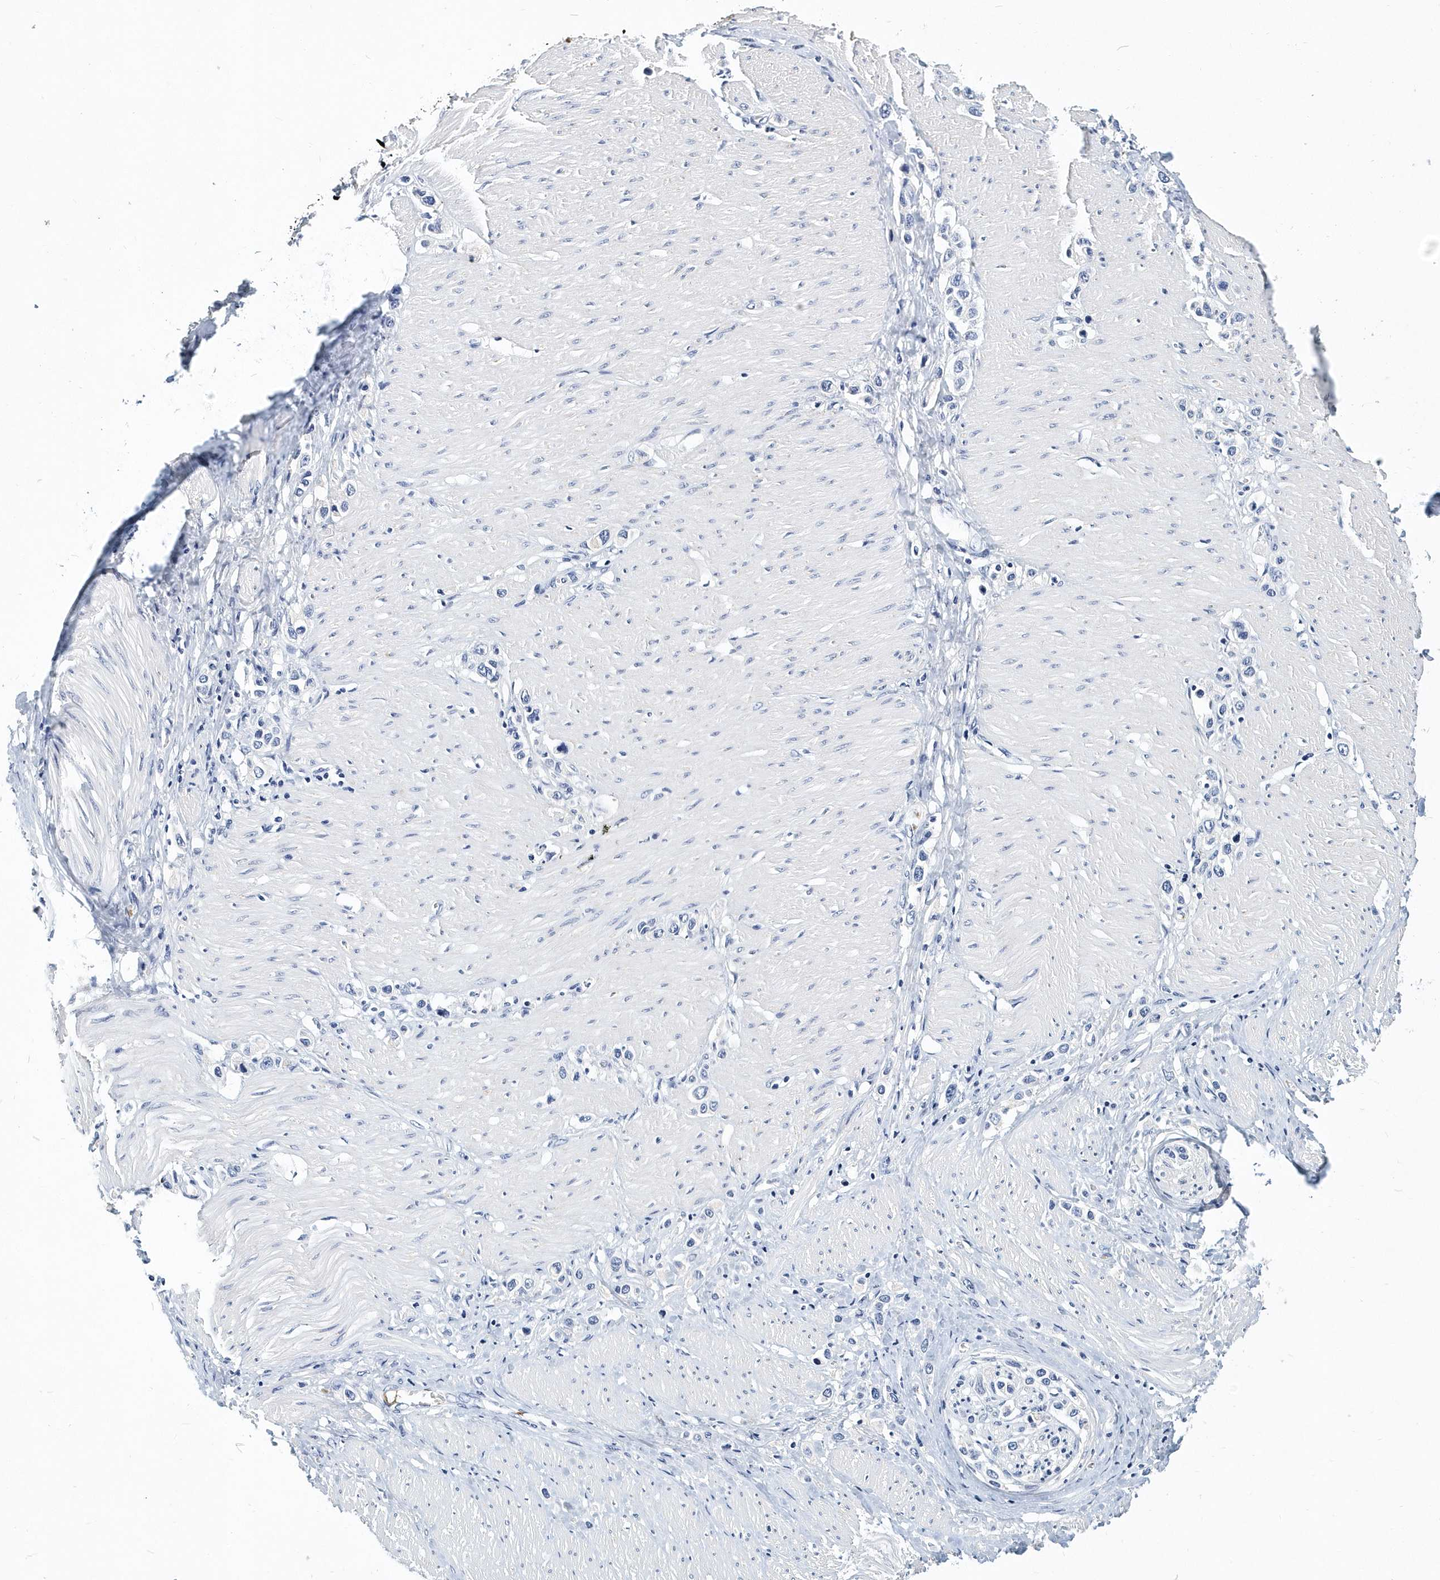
{"staining": {"intensity": "negative", "quantity": "none", "location": "none"}, "tissue": "stomach cancer", "cell_type": "Tumor cells", "image_type": "cancer", "snomed": [{"axis": "morphology", "description": "Normal tissue, NOS"}, {"axis": "morphology", "description": "Adenocarcinoma, NOS"}, {"axis": "topography", "description": "Stomach, upper"}, {"axis": "topography", "description": "Stomach"}], "caption": "Immunohistochemistry of stomach cancer (adenocarcinoma) reveals no expression in tumor cells.", "gene": "ITGA2B", "patient": {"sex": "female", "age": 65}}